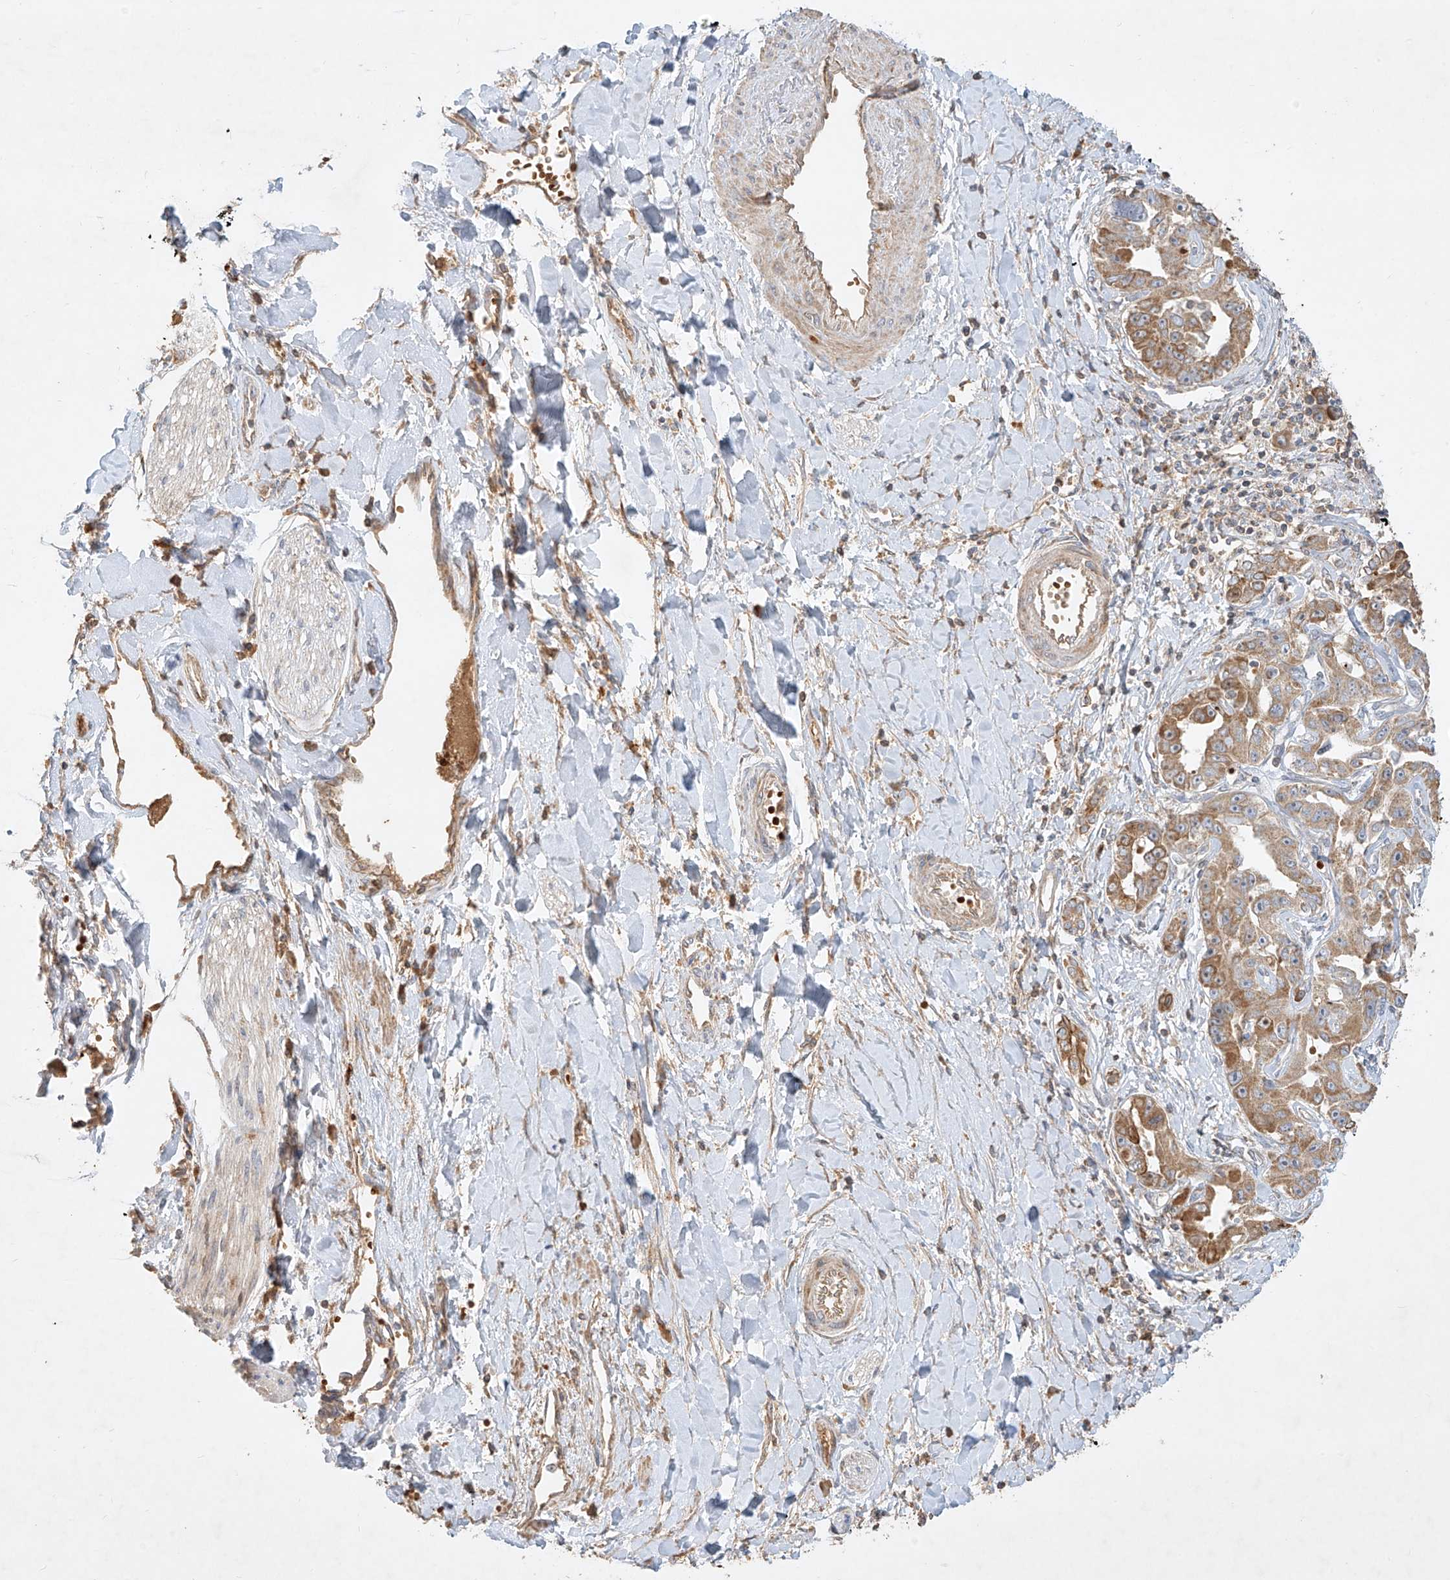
{"staining": {"intensity": "moderate", "quantity": ">75%", "location": "cytoplasmic/membranous"}, "tissue": "liver cancer", "cell_type": "Tumor cells", "image_type": "cancer", "snomed": [{"axis": "morphology", "description": "Cholangiocarcinoma"}, {"axis": "topography", "description": "Liver"}], "caption": "Liver cancer stained with IHC exhibits moderate cytoplasmic/membranous expression in about >75% of tumor cells. The protein of interest is shown in brown color, while the nuclei are stained blue.", "gene": "KPNA7", "patient": {"sex": "male", "age": 59}}